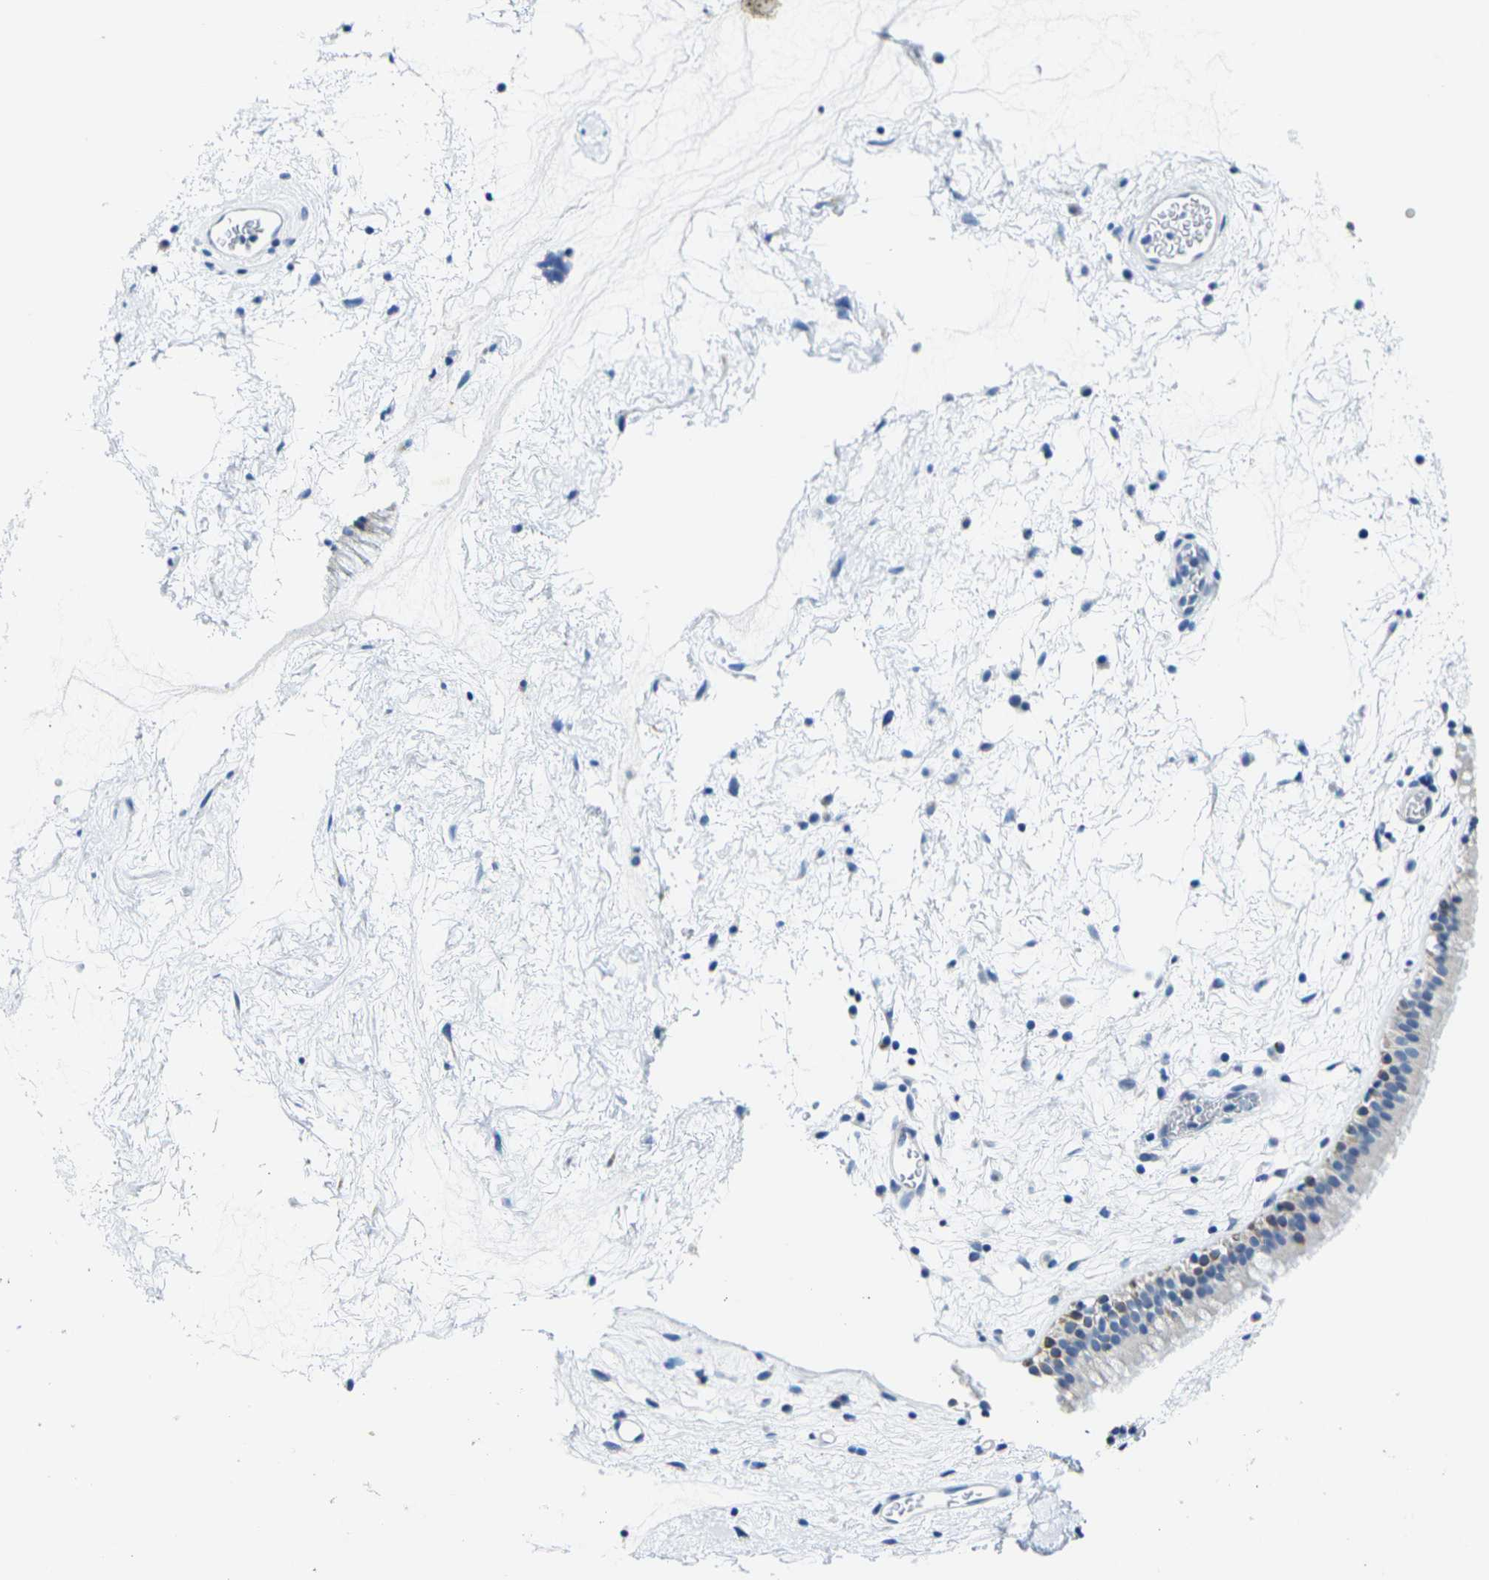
{"staining": {"intensity": "moderate", "quantity": "<25%", "location": "cytoplasmic/membranous"}, "tissue": "nasopharynx", "cell_type": "Respiratory epithelial cells", "image_type": "normal", "snomed": [{"axis": "morphology", "description": "Normal tissue, NOS"}, {"axis": "morphology", "description": "Inflammation, NOS"}, {"axis": "topography", "description": "Nasopharynx"}], "caption": "Immunohistochemical staining of benign human nasopharynx exhibits <25% levels of moderate cytoplasmic/membranous protein positivity in approximately <25% of respiratory epithelial cells.", "gene": "CRK", "patient": {"sex": "male", "age": 48}}